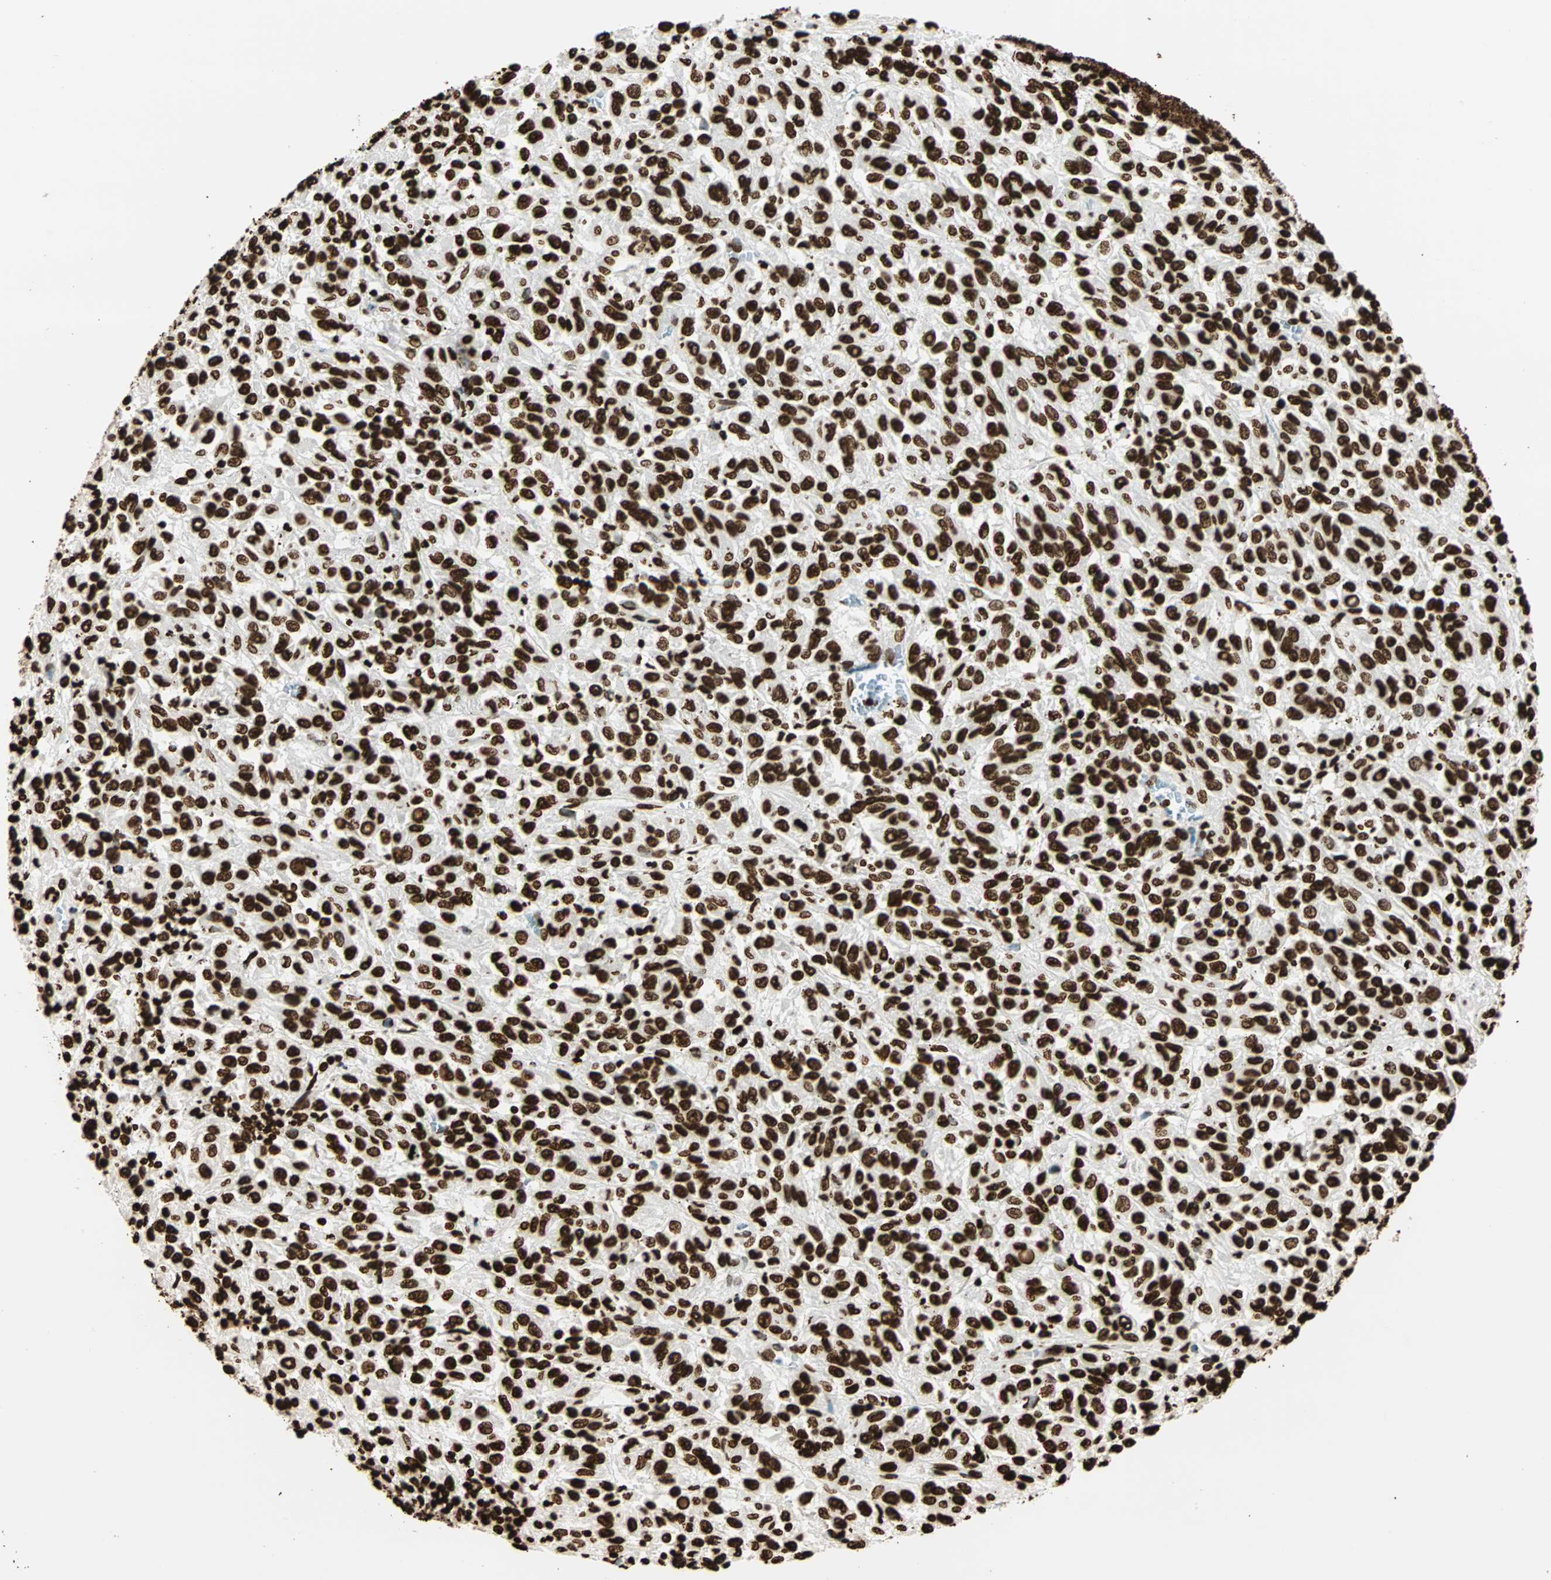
{"staining": {"intensity": "strong", "quantity": ">75%", "location": "nuclear"}, "tissue": "melanoma", "cell_type": "Tumor cells", "image_type": "cancer", "snomed": [{"axis": "morphology", "description": "Malignant melanoma, Metastatic site"}, {"axis": "topography", "description": "Lung"}], "caption": "A photomicrograph of human malignant melanoma (metastatic site) stained for a protein reveals strong nuclear brown staining in tumor cells.", "gene": "GLI2", "patient": {"sex": "male", "age": 64}}